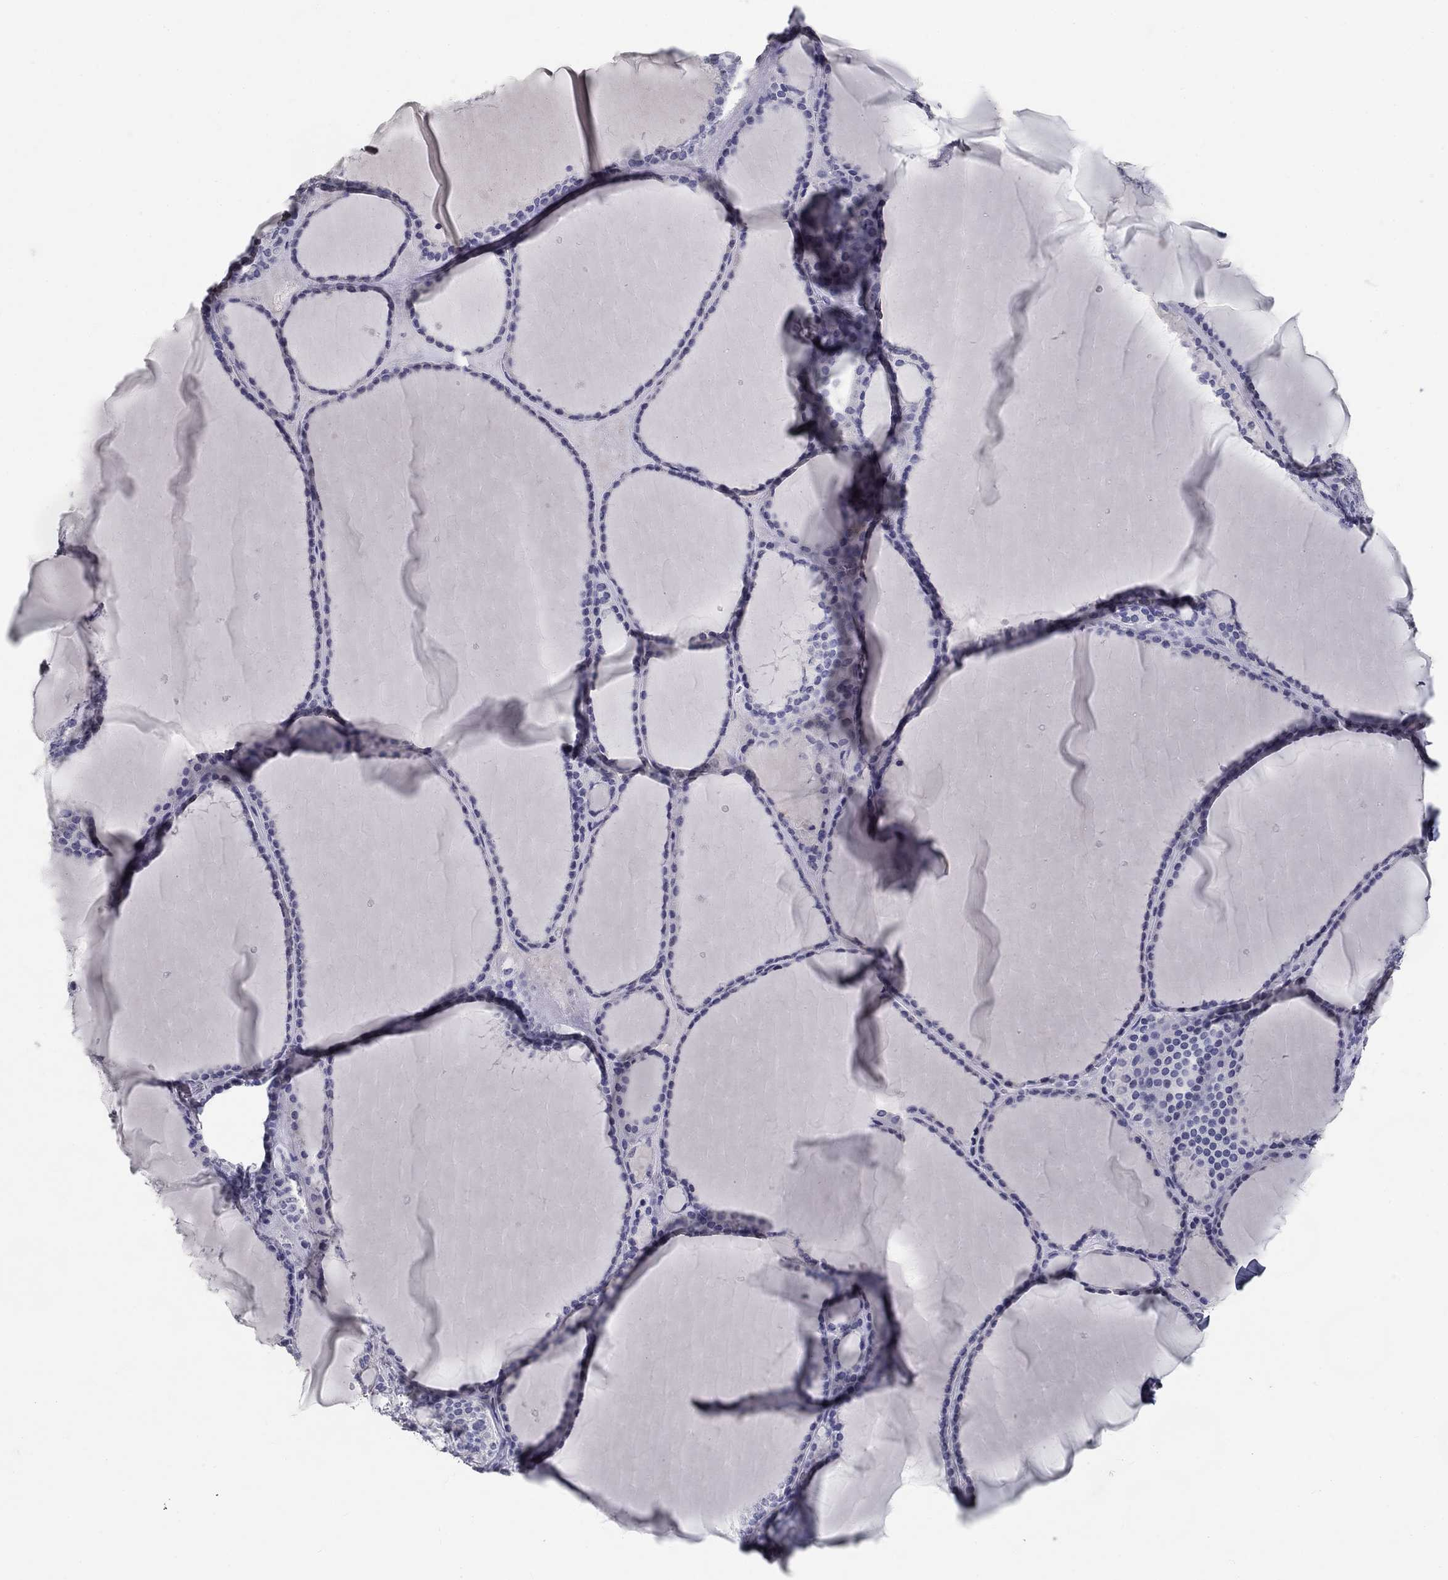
{"staining": {"intensity": "negative", "quantity": "none", "location": "none"}, "tissue": "thyroid gland", "cell_type": "Glandular cells", "image_type": "normal", "snomed": [{"axis": "morphology", "description": "Normal tissue, NOS"}, {"axis": "topography", "description": "Thyroid gland"}], "caption": "Immunohistochemical staining of normal human thyroid gland demonstrates no significant staining in glandular cells.", "gene": "POMC", "patient": {"sex": "male", "age": 63}}